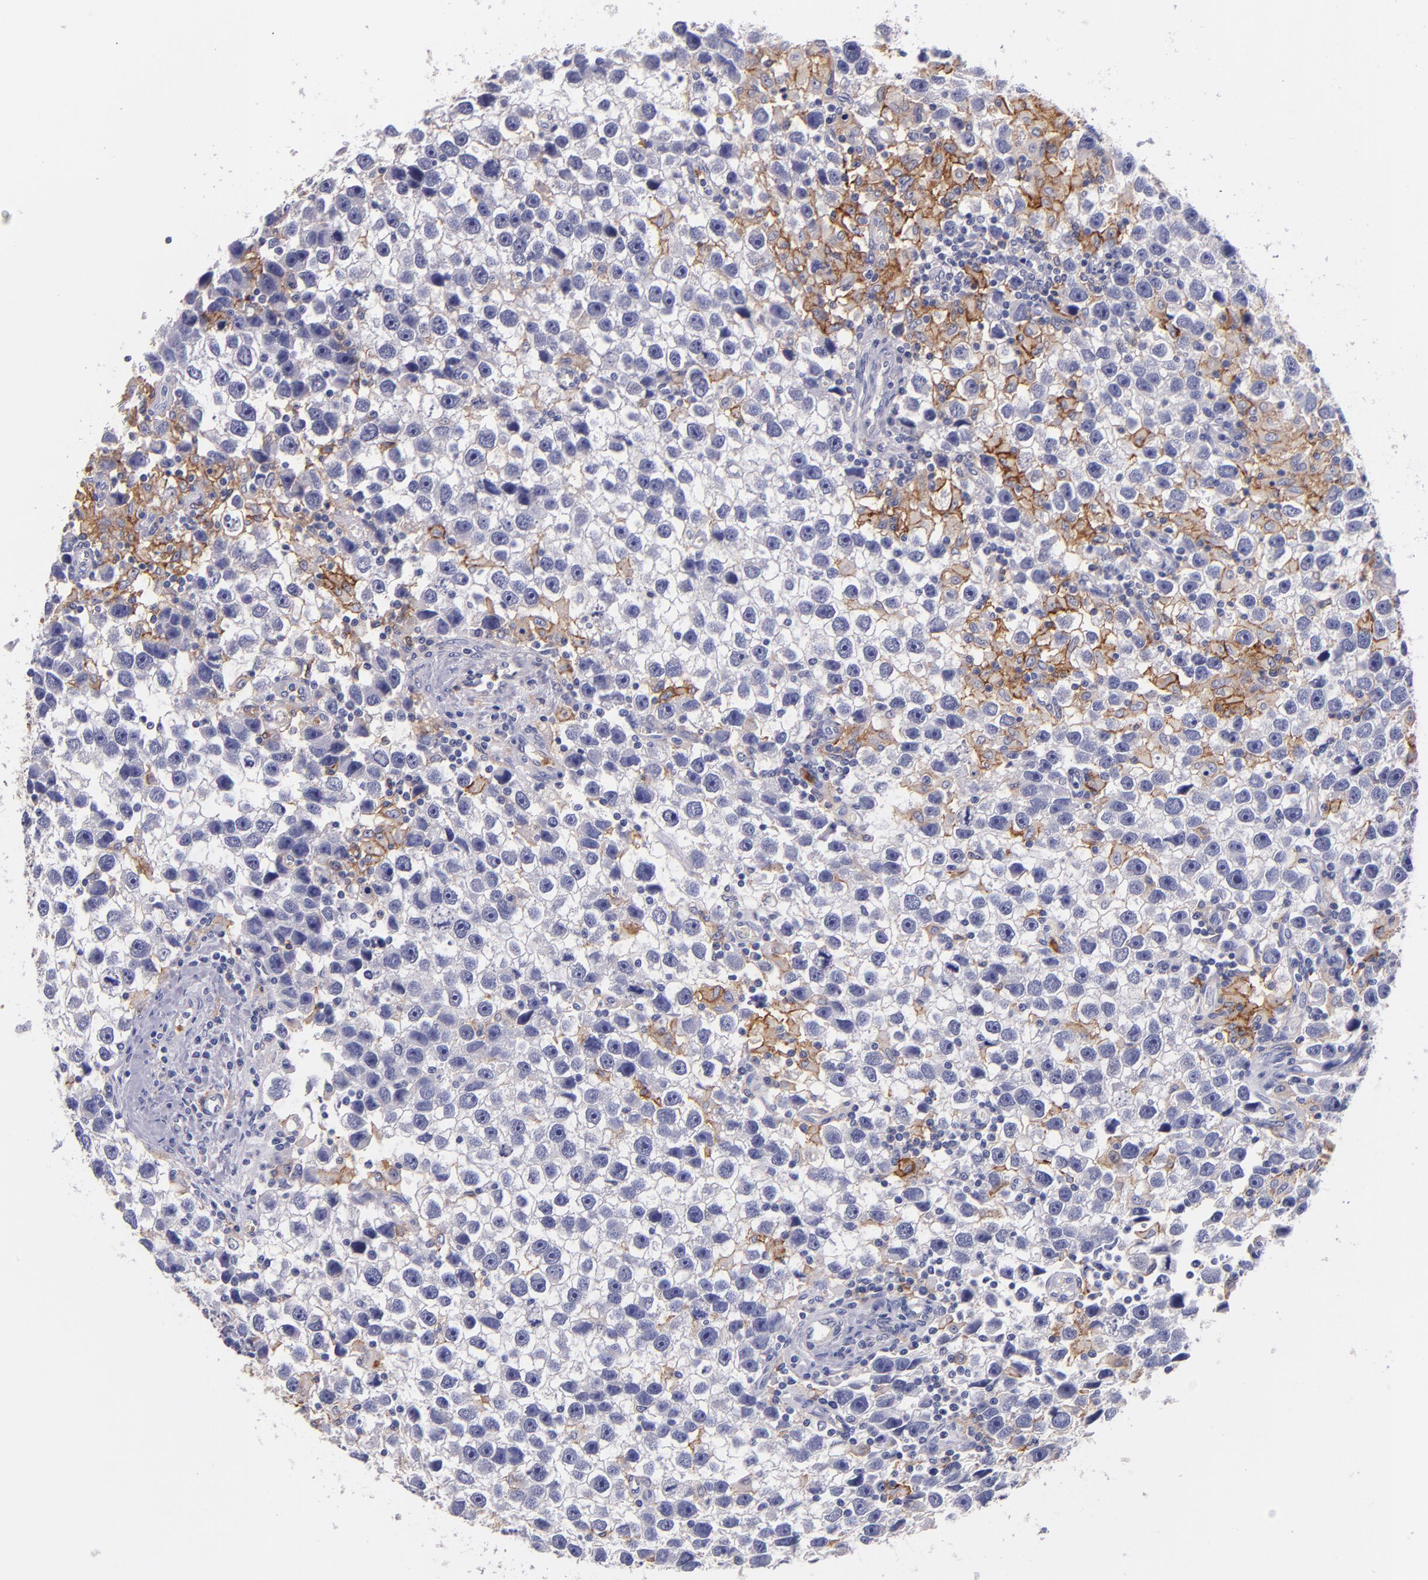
{"staining": {"intensity": "moderate", "quantity": "<25%", "location": "cytoplasmic/membranous"}, "tissue": "testis cancer", "cell_type": "Tumor cells", "image_type": "cancer", "snomed": [{"axis": "morphology", "description": "Seminoma, NOS"}, {"axis": "topography", "description": "Testis"}], "caption": "The photomicrograph shows staining of seminoma (testis), revealing moderate cytoplasmic/membranous protein positivity (brown color) within tumor cells.", "gene": "C5AR1", "patient": {"sex": "male", "age": 43}}